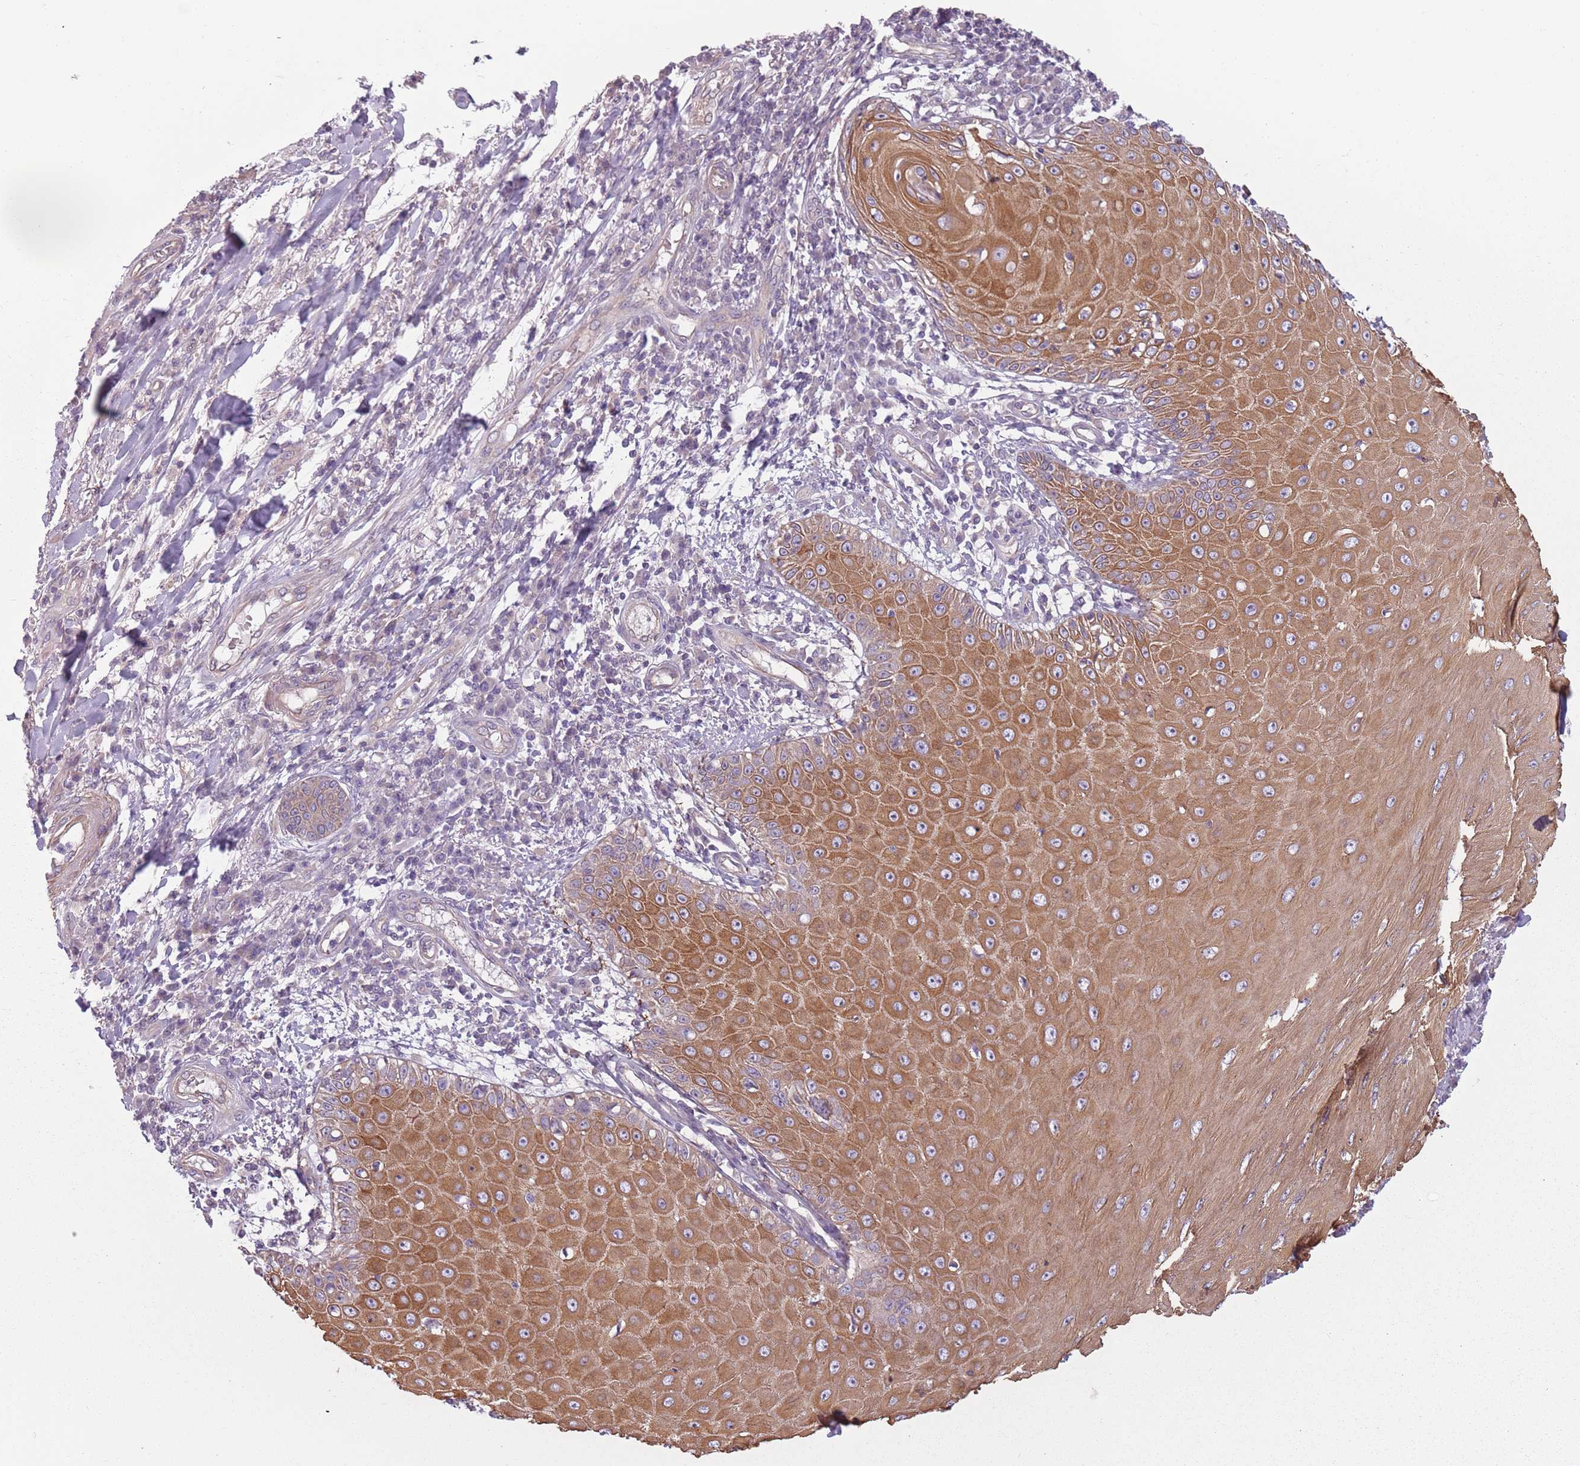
{"staining": {"intensity": "moderate", "quantity": ">75%", "location": "cytoplasmic/membranous"}, "tissue": "skin cancer", "cell_type": "Tumor cells", "image_type": "cancer", "snomed": [{"axis": "morphology", "description": "Squamous cell carcinoma, NOS"}, {"axis": "topography", "description": "Skin"}], "caption": "There is medium levels of moderate cytoplasmic/membranous staining in tumor cells of skin cancer (squamous cell carcinoma), as demonstrated by immunohistochemical staining (brown color).", "gene": "TLCD2", "patient": {"sex": "male", "age": 70}}